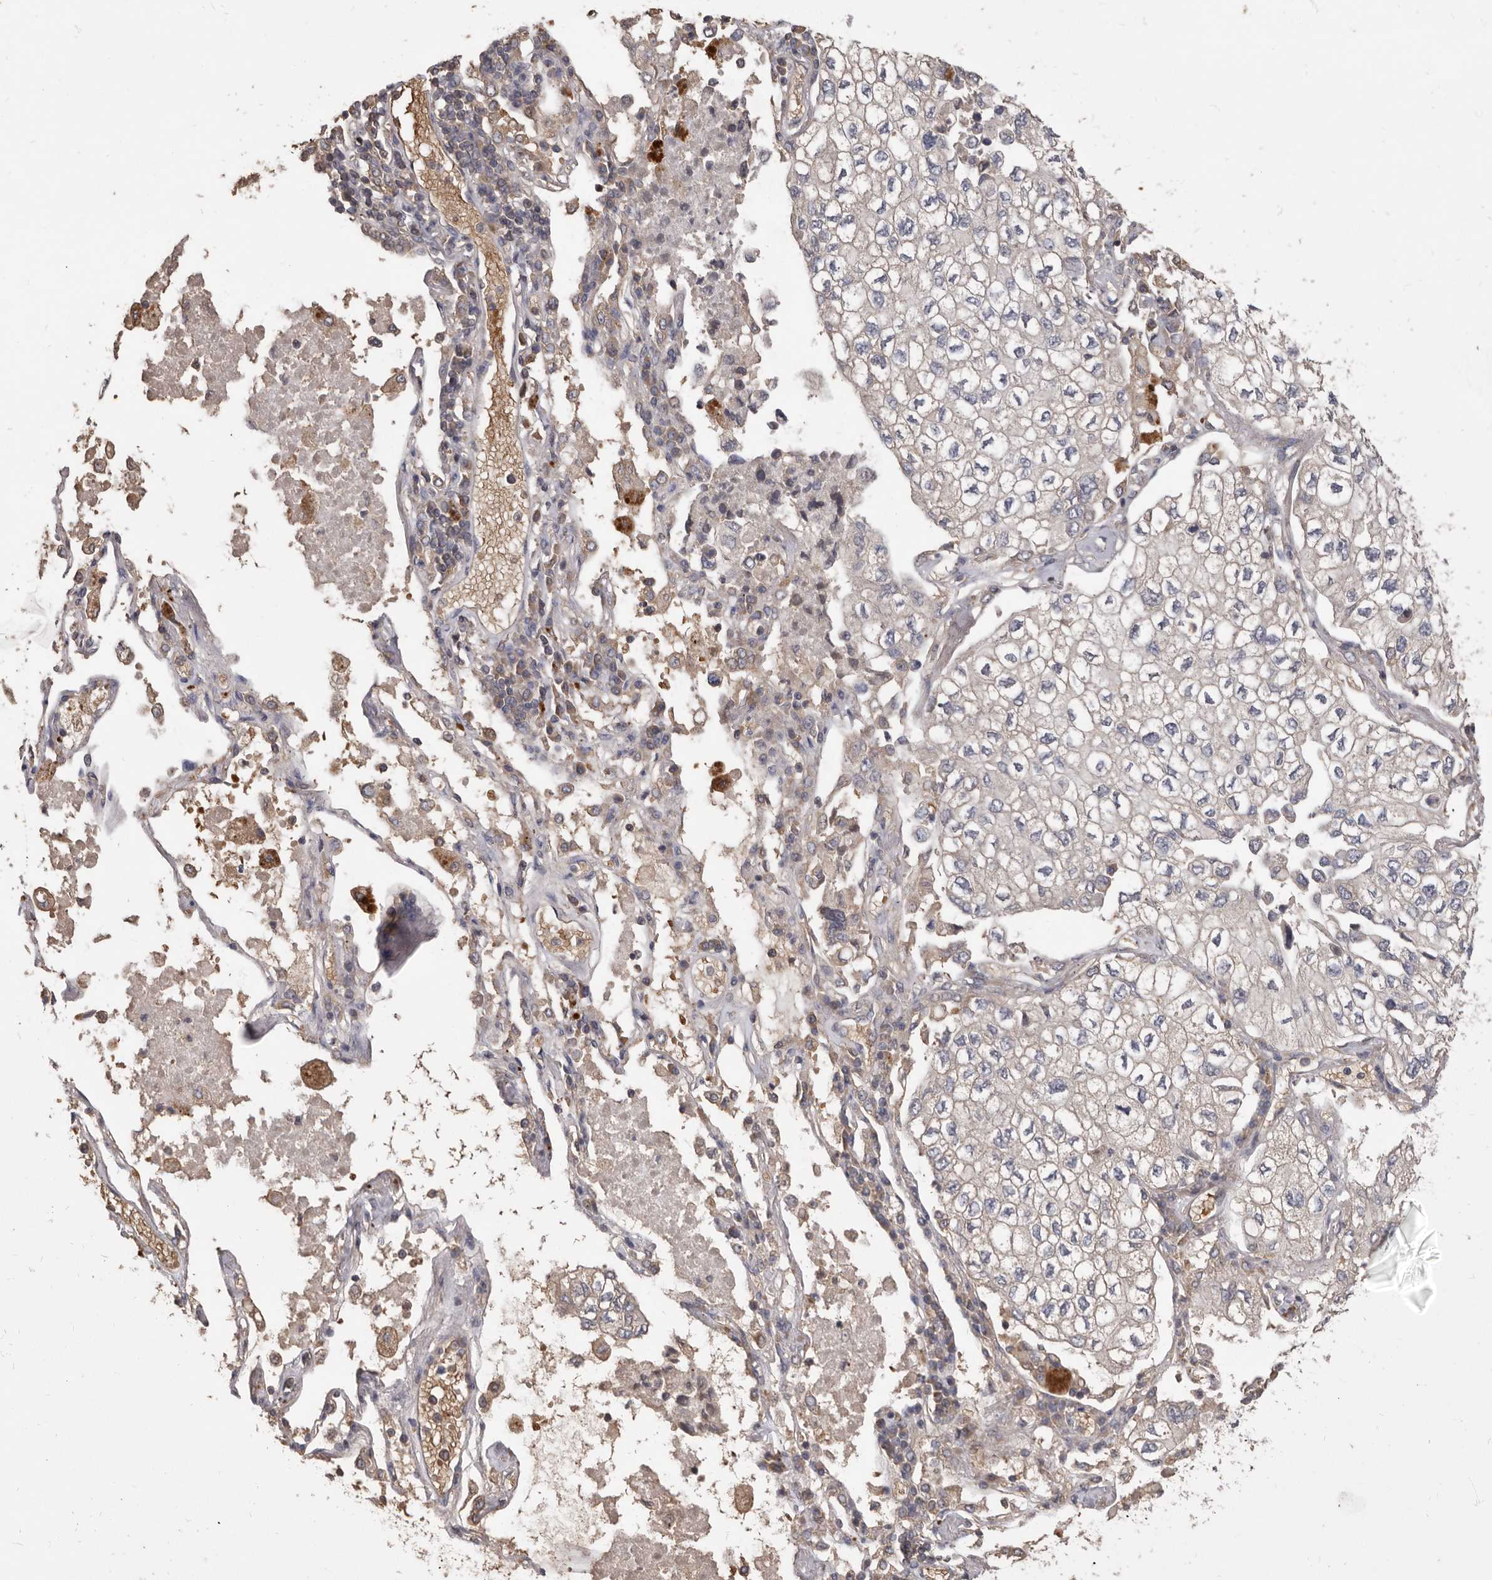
{"staining": {"intensity": "weak", "quantity": "<25%", "location": "cytoplasmic/membranous"}, "tissue": "lung cancer", "cell_type": "Tumor cells", "image_type": "cancer", "snomed": [{"axis": "morphology", "description": "Adenocarcinoma, NOS"}, {"axis": "topography", "description": "Lung"}], "caption": "Immunohistochemistry histopathology image of lung adenocarcinoma stained for a protein (brown), which displays no positivity in tumor cells.", "gene": "KIF26B", "patient": {"sex": "male", "age": 63}}